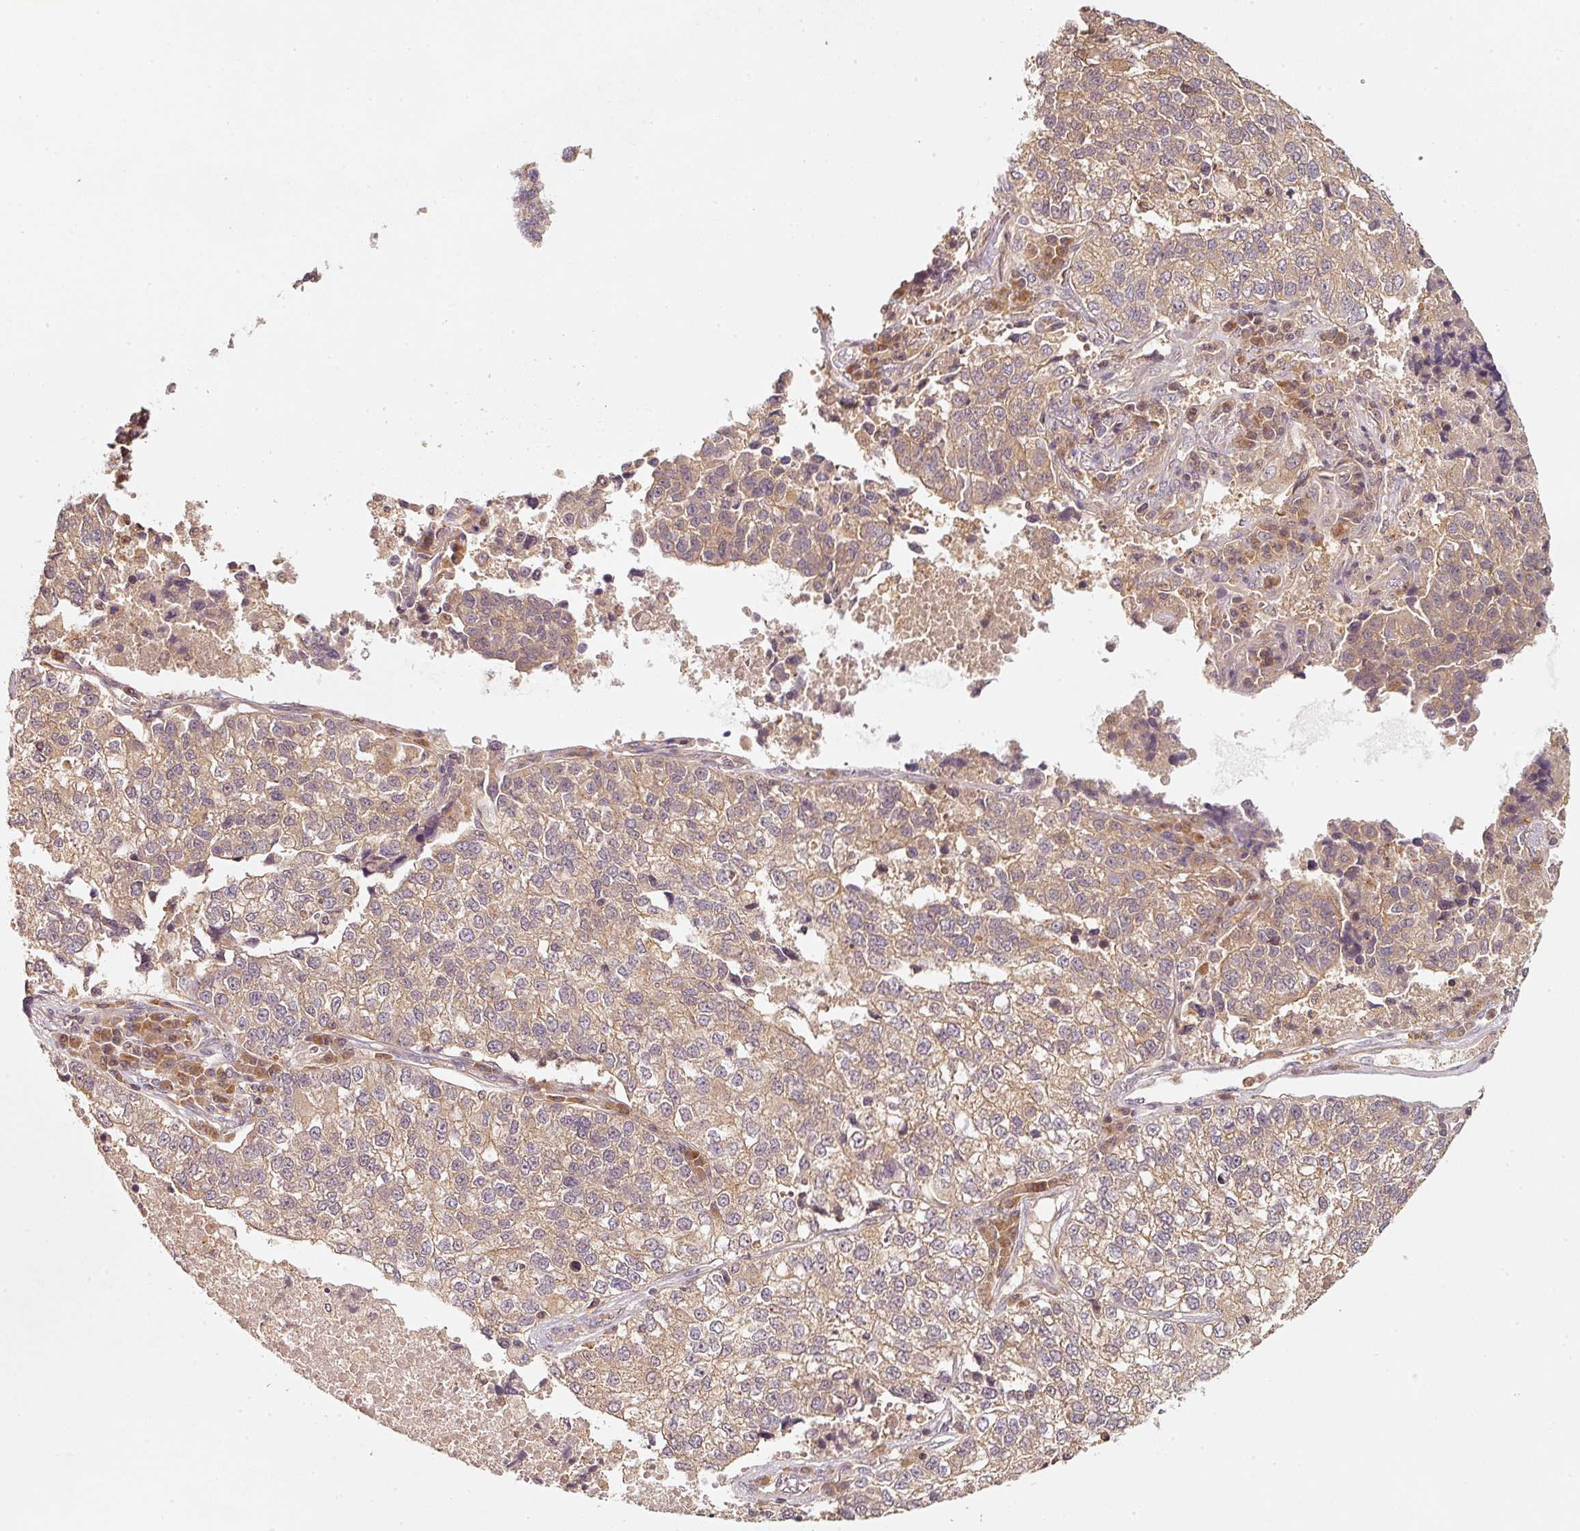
{"staining": {"intensity": "weak", "quantity": ">75%", "location": "cytoplasmic/membranous"}, "tissue": "lung cancer", "cell_type": "Tumor cells", "image_type": "cancer", "snomed": [{"axis": "morphology", "description": "Adenocarcinoma, NOS"}, {"axis": "topography", "description": "Lung"}], "caption": "High-power microscopy captured an immunohistochemistry micrograph of lung cancer (adenocarcinoma), revealing weak cytoplasmic/membranous expression in about >75% of tumor cells. (brown staining indicates protein expression, while blue staining denotes nuclei).", "gene": "RRAS2", "patient": {"sex": "male", "age": 49}}